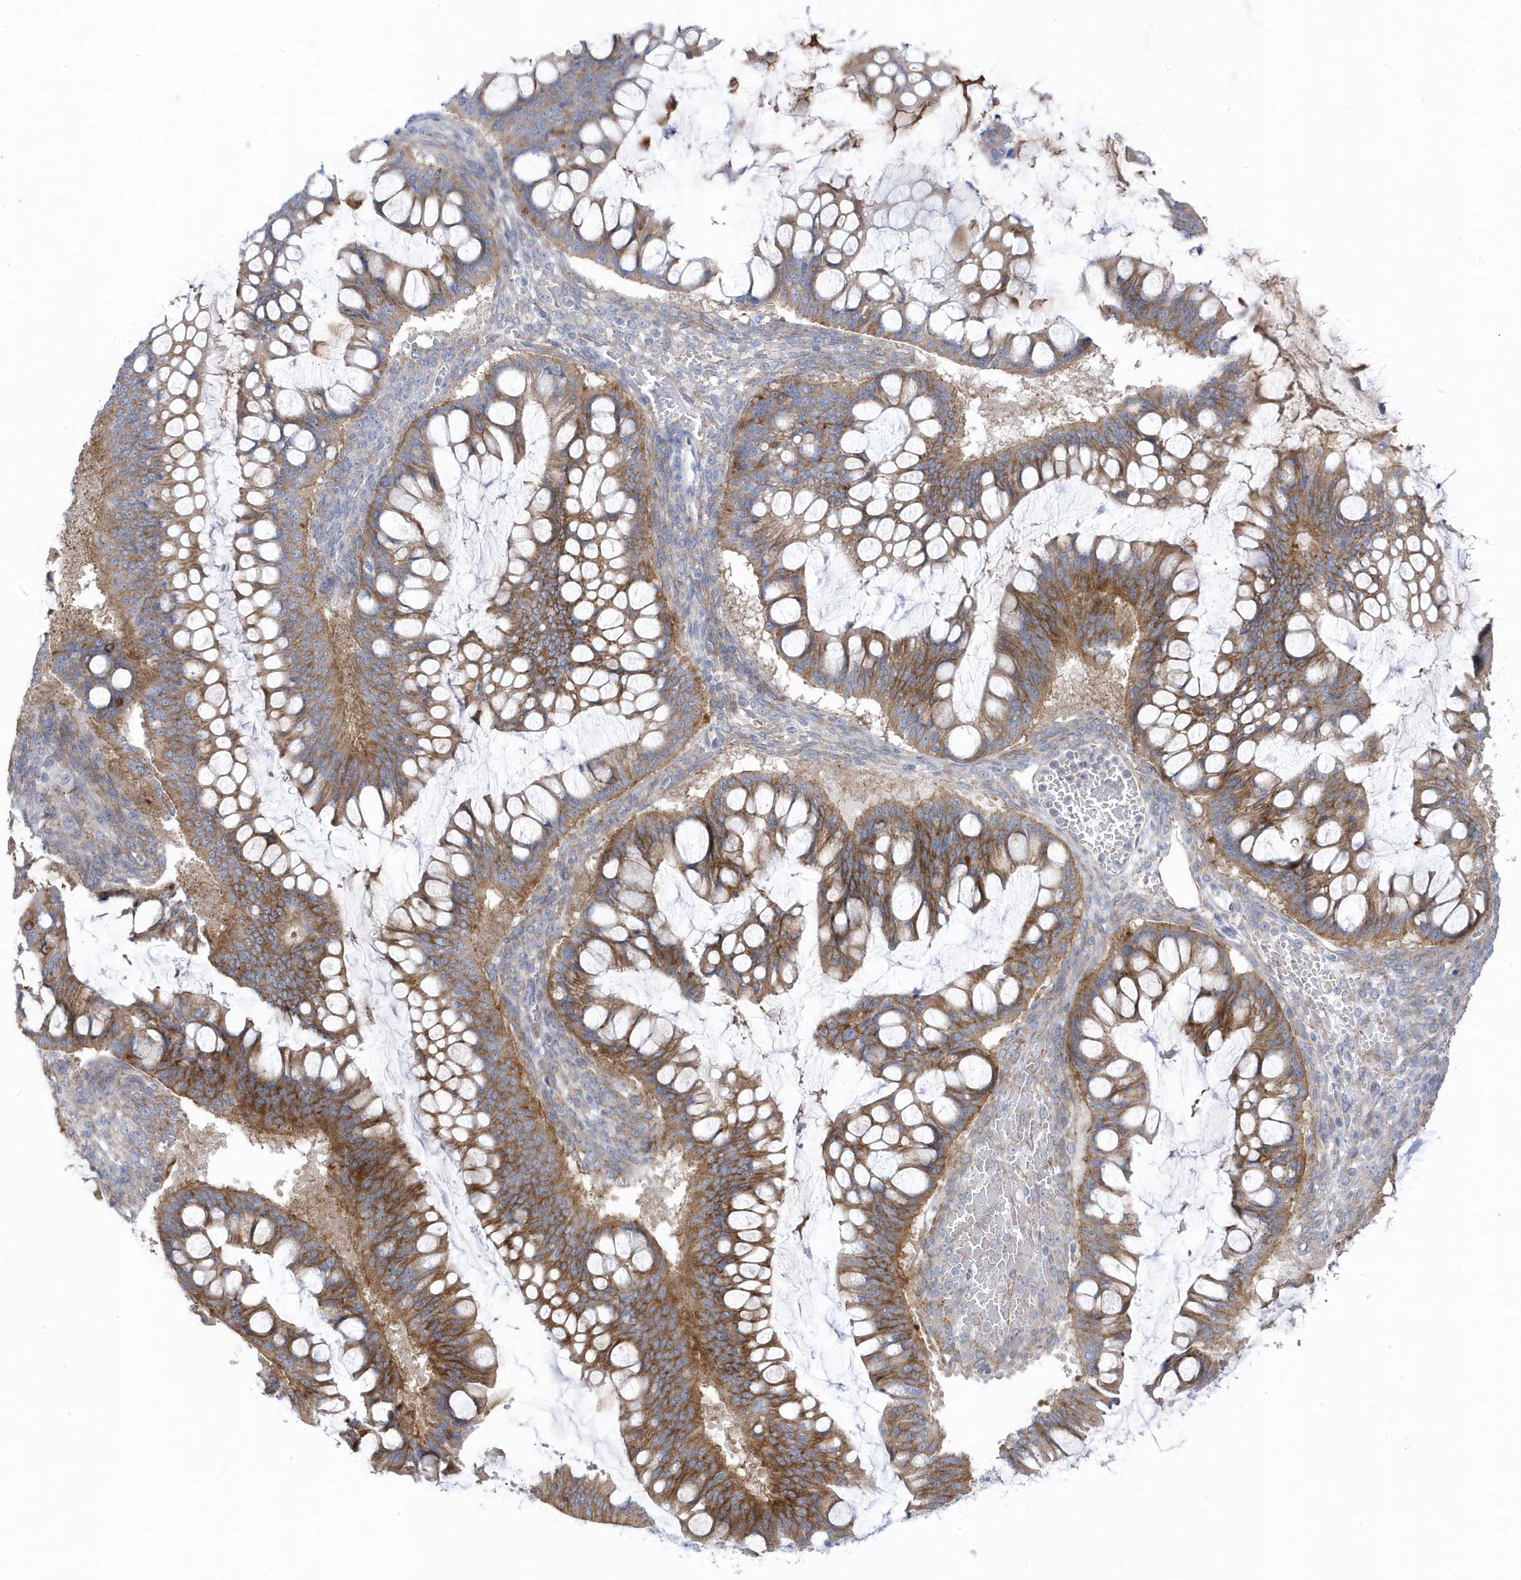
{"staining": {"intensity": "moderate", "quantity": ">75%", "location": "cytoplasmic/membranous"}, "tissue": "ovarian cancer", "cell_type": "Tumor cells", "image_type": "cancer", "snomed": [{"axis": "morphology", "description": "Cystadenocarcinoma, mucinous, NOS"}, {"axis": "topography", "description": "Ovary"}], "caption": "Ovarian cancer (mucinous cystadenocarcinoma) stained with DAB (3,3'-diaminobenzidine) immunohistochemistry exhibits medium levels of moderate cytoplasmic/membranous staining in about >75% of tumor cells. The protein is shown in brown color, while the nuclei are stained blue.", "gene": "ANAPC1", "patient": {"sex": "female", "age": 73}}